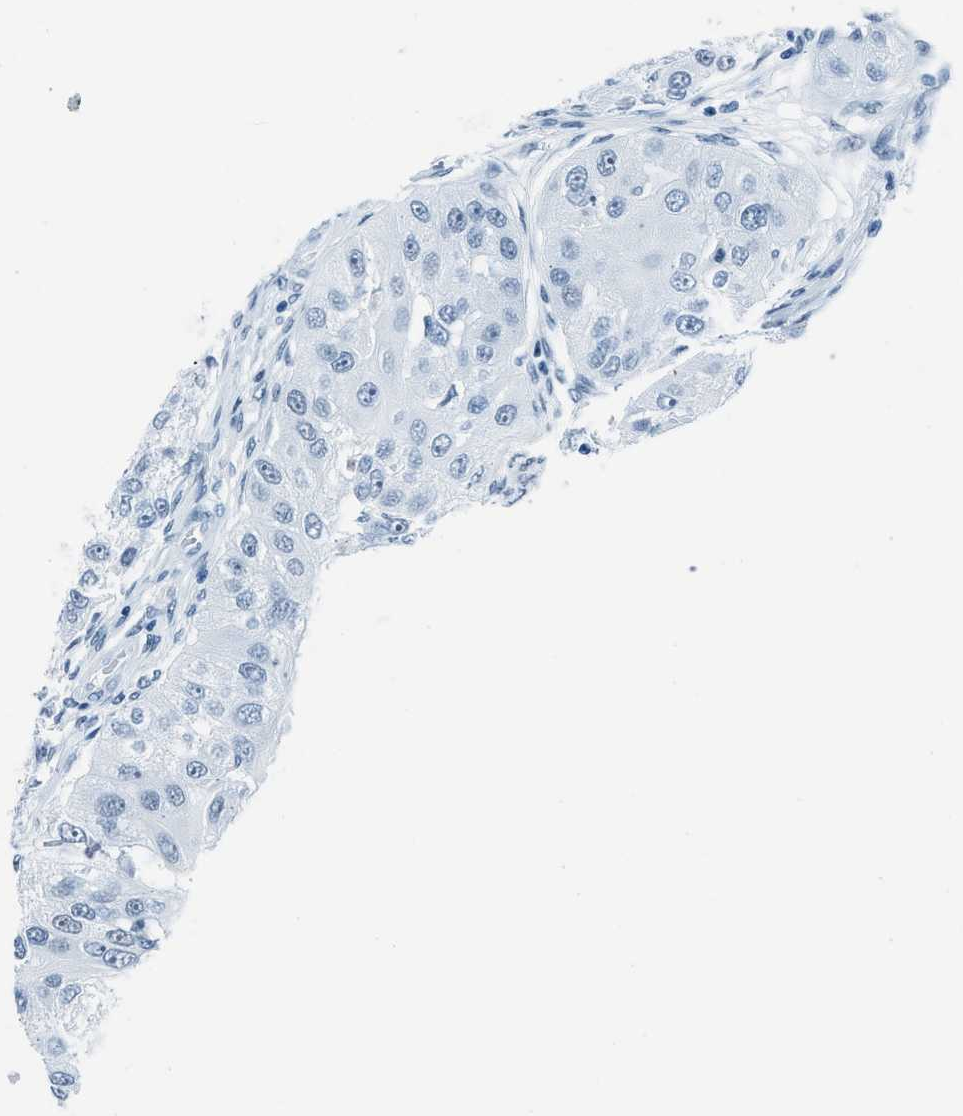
{"staining": {"intensity": "moderate", "quantity": "25%-75%", "location": "nuclear"}, "tissue": "head and neck cancer", "cell_type": "Tumor cells", "image_type": "cancer", "snomed": [{"axis": "morphology", "description": "Normal tissue, NOS"}, {"axis": "morphology", "description": "Squamous cell carcinoma, NOS"}, {"axis": "topography", "description": "Skeletal muscle"}, {"axis": "topography", "description": "Head-Neck"}], "caption": "Head and neck cancer (squamous cell carcinoma) stained with DAB IHC displays medium levels of moderate nuclear expression in about 25%-75% of tumor cells. The staining was performed using DAB to visualize the protein expression in brown, while the nuclei were stained in blue with hematoxylin (Magnification: 20x).", "gene": "PLA2G2A", "patient": {"sex": "male", "age": 51}}